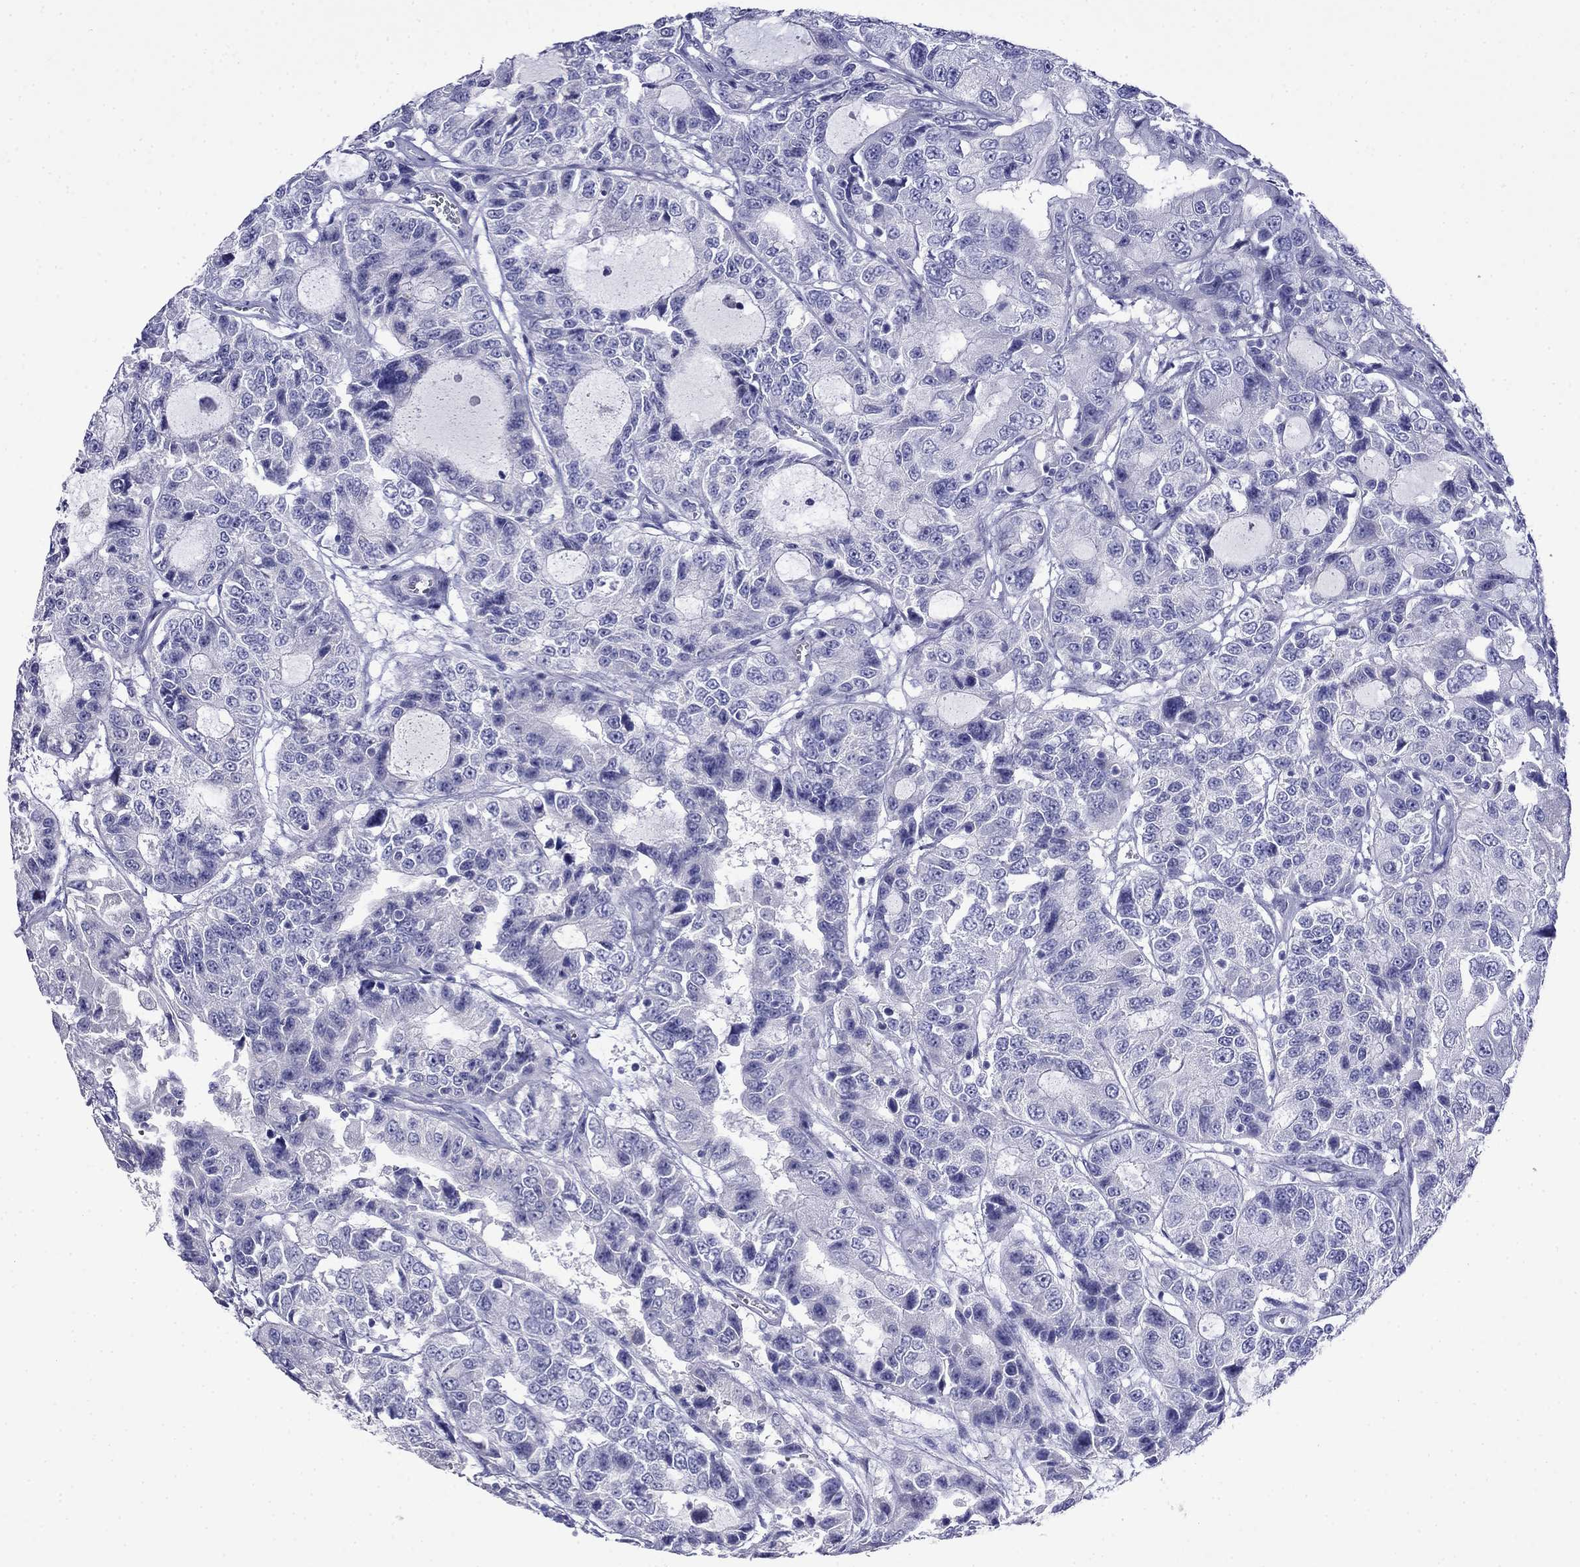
{"staining": {"intensity": "negative", "quantity": "none", "location": "none"}, "tissue": "urothelial cancer", "cell_type": "Tumor cells", "image_type": "cancer", "snomed": [{"axis": "morphology", "description": "Urothelial carcinoma, NOS"}, {"axis": "morphology", "description": "Urothelial carcinoma, High grade"}, {"axis": "topography", "description": "Urinary bladder"}], "caption": "Tumor cells show no significant protein positivity in urothelial cancer.", "gene": "MYO15A", "patient": {"sex": "female", "age": 73}}